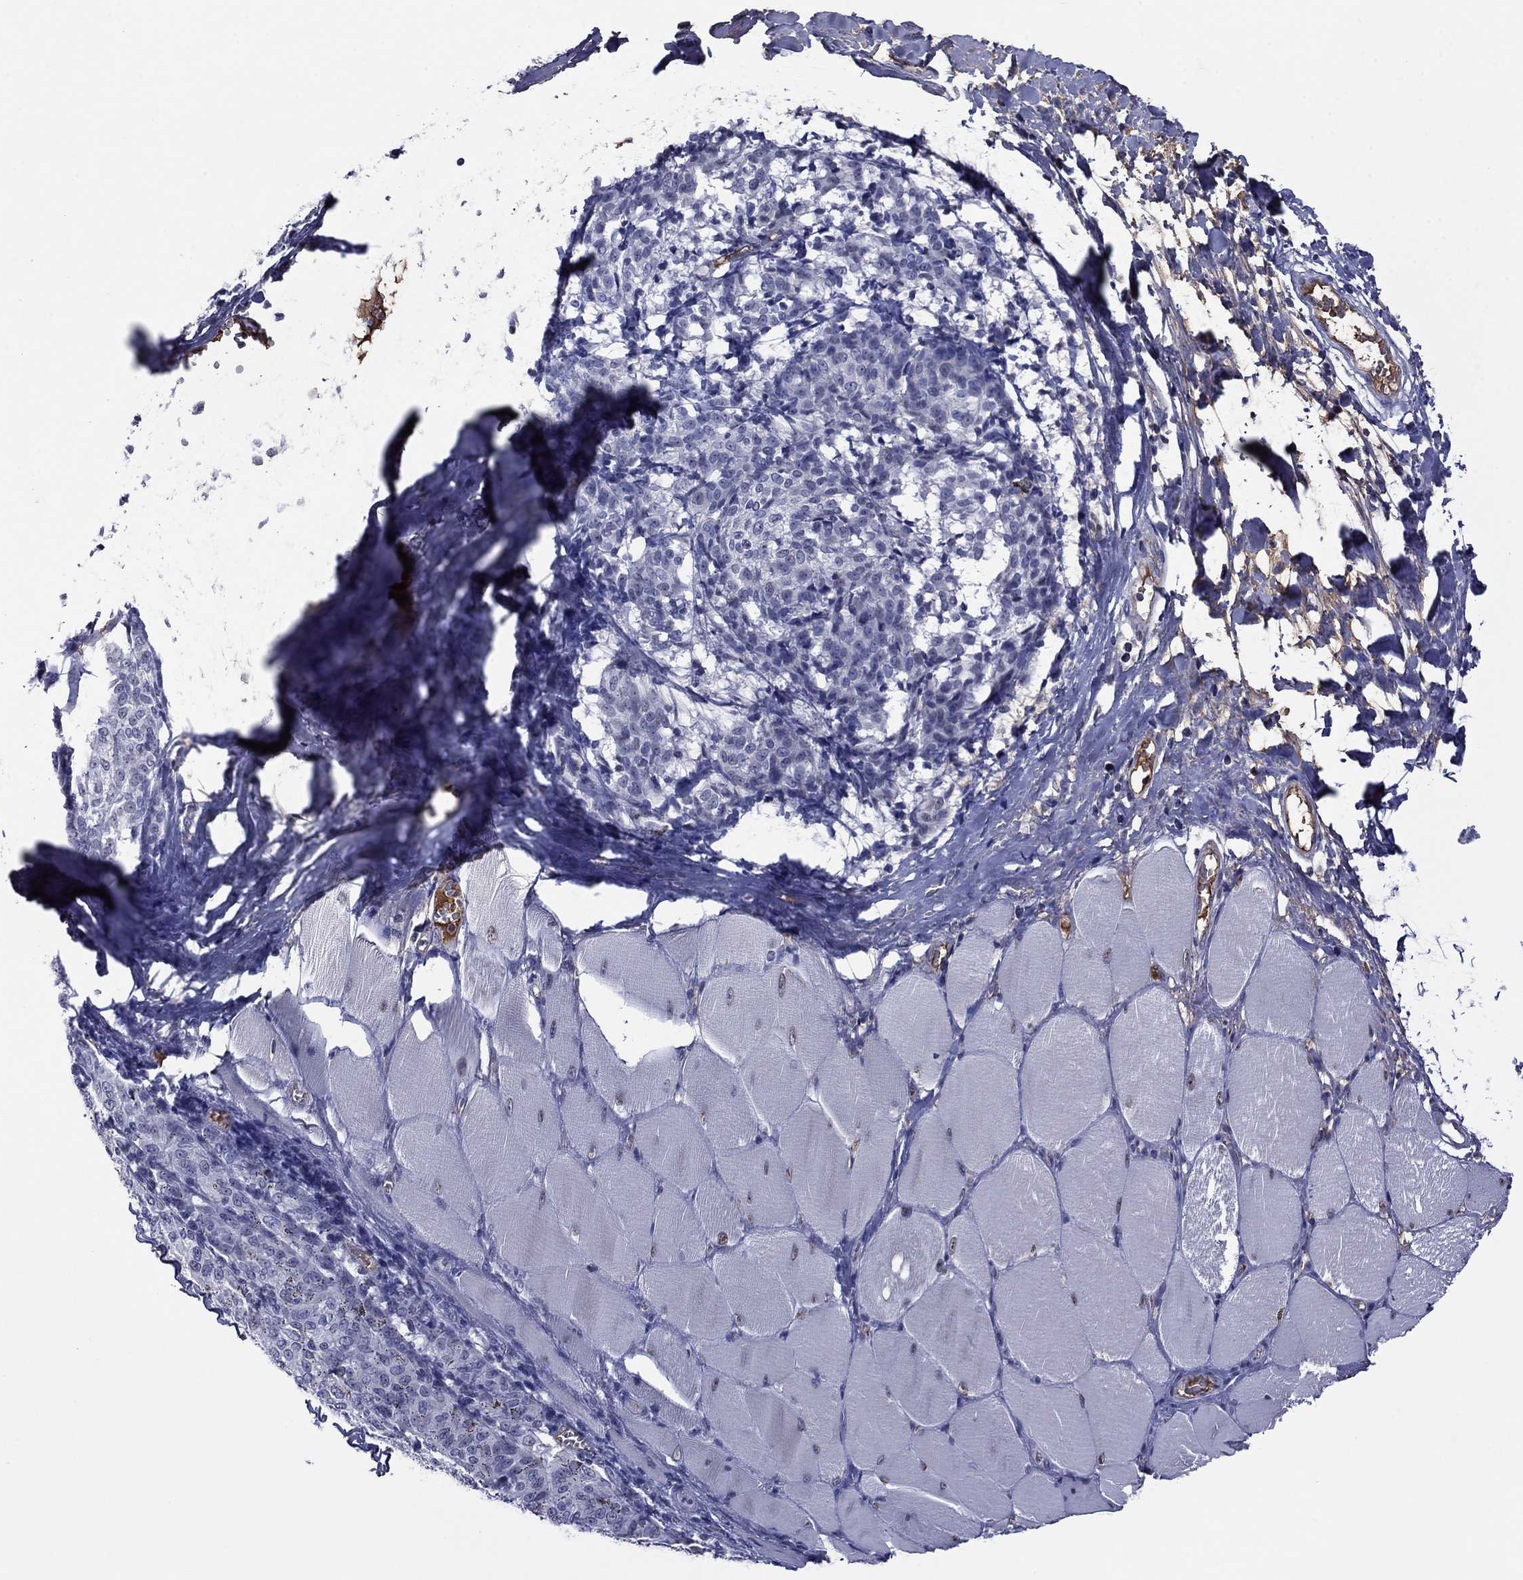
{"staining": {"intensity": "negative", "quantity": "none", "location": "none"}, "tissue": "melanoma", "cell_type": "Tumor cells", "image_type": "cancer", "snomed": [{"axis": "morphology", "description": "Malignant melanoma, NOS"}, {"axis": "topography", "description": "Skin"}], "caption": "Tumor cells show no significant expression in melanoma.", "gene": "APOA2", "patient": {"sex": "female", "age": 72}}